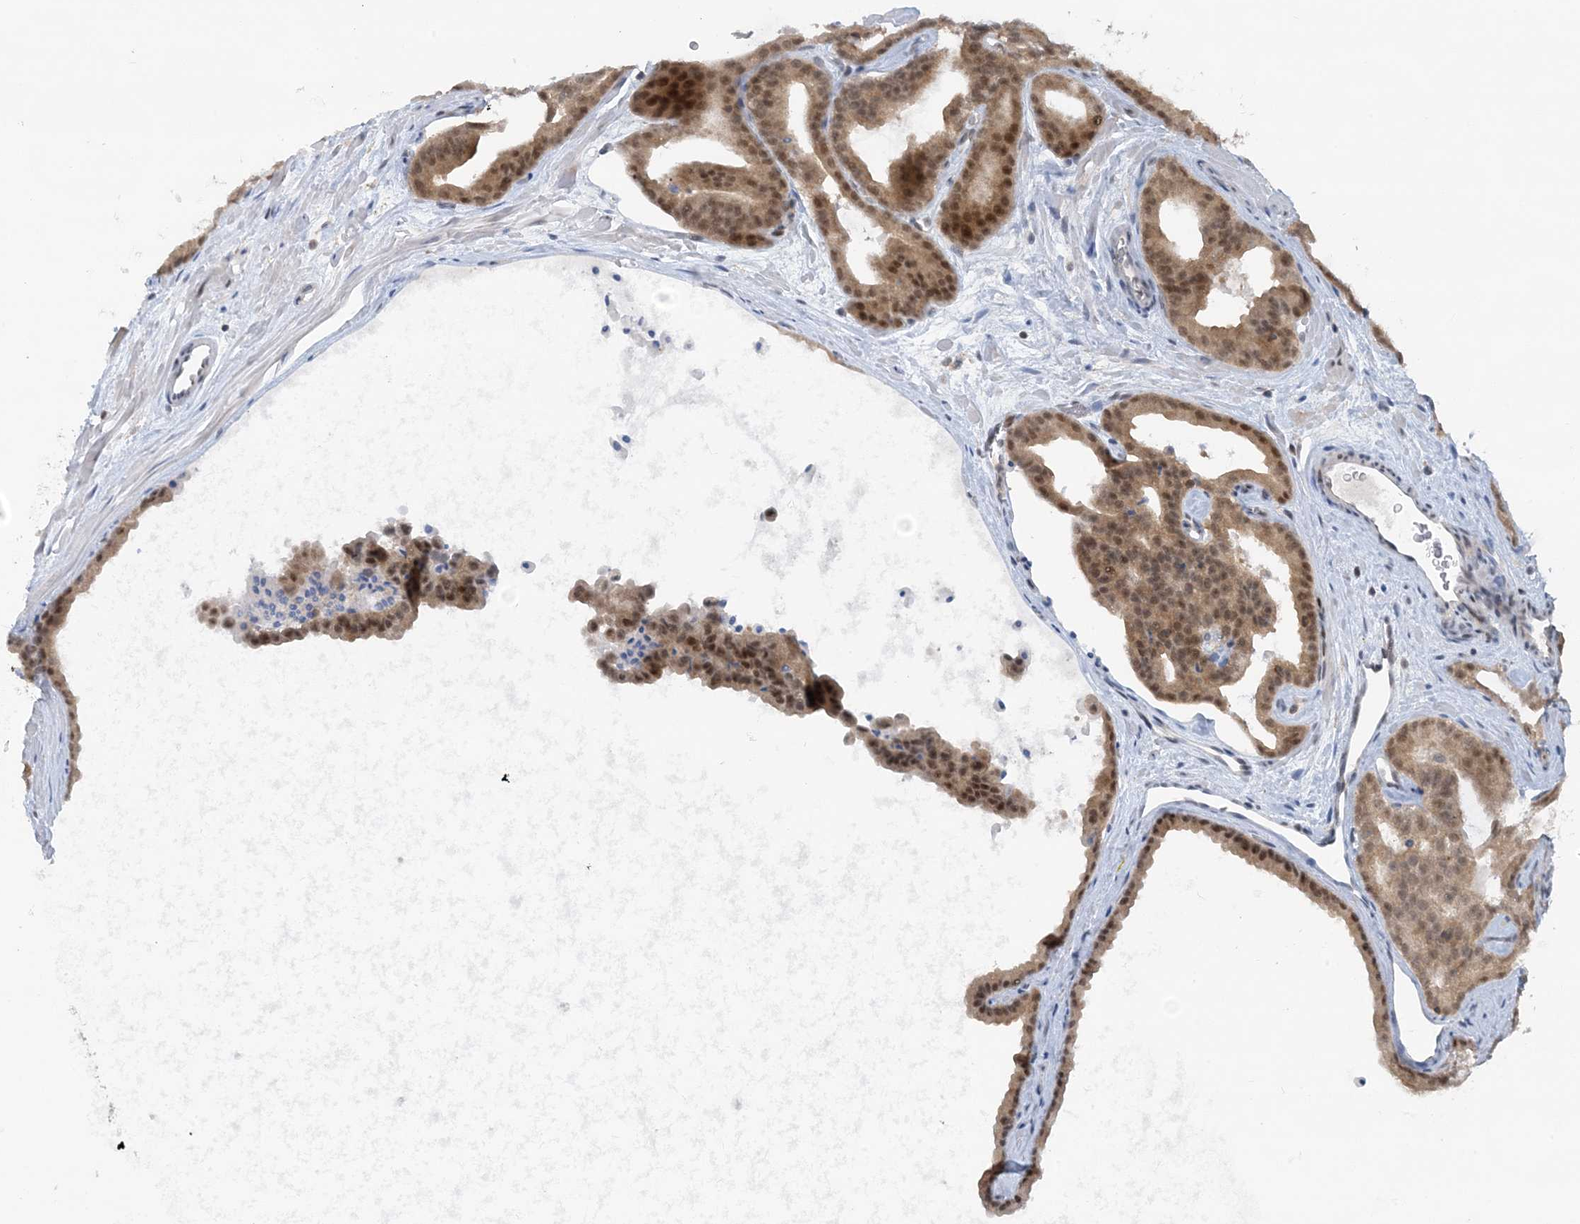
{"staining": {"intensity": "moderate", "quantity": ">75%", "location": "cytoplasmic/membranous,nuclear"}, "tissue": "prostate cancer", "cell_type": "Tumor cells", "image_type": "cancer", "snomed": [{"axis": "morphology", "description": "Adenocarcinoma, High grade"}, {"axis": "topography", "description": "Prostate"}], "caption": "Immunohistochemical staining of human prostate high-grade adenocarcinoma displays moderate cytoplasmic/membranous and nuclear protein expression in about >75% of tumor cells. The protein is stained brown, and the nuclei are stained in blue (DAB IHC with brightfield microscopy, high magnification).", "gene": "OGA", "patient": {"sex": "male", "age": 57}}